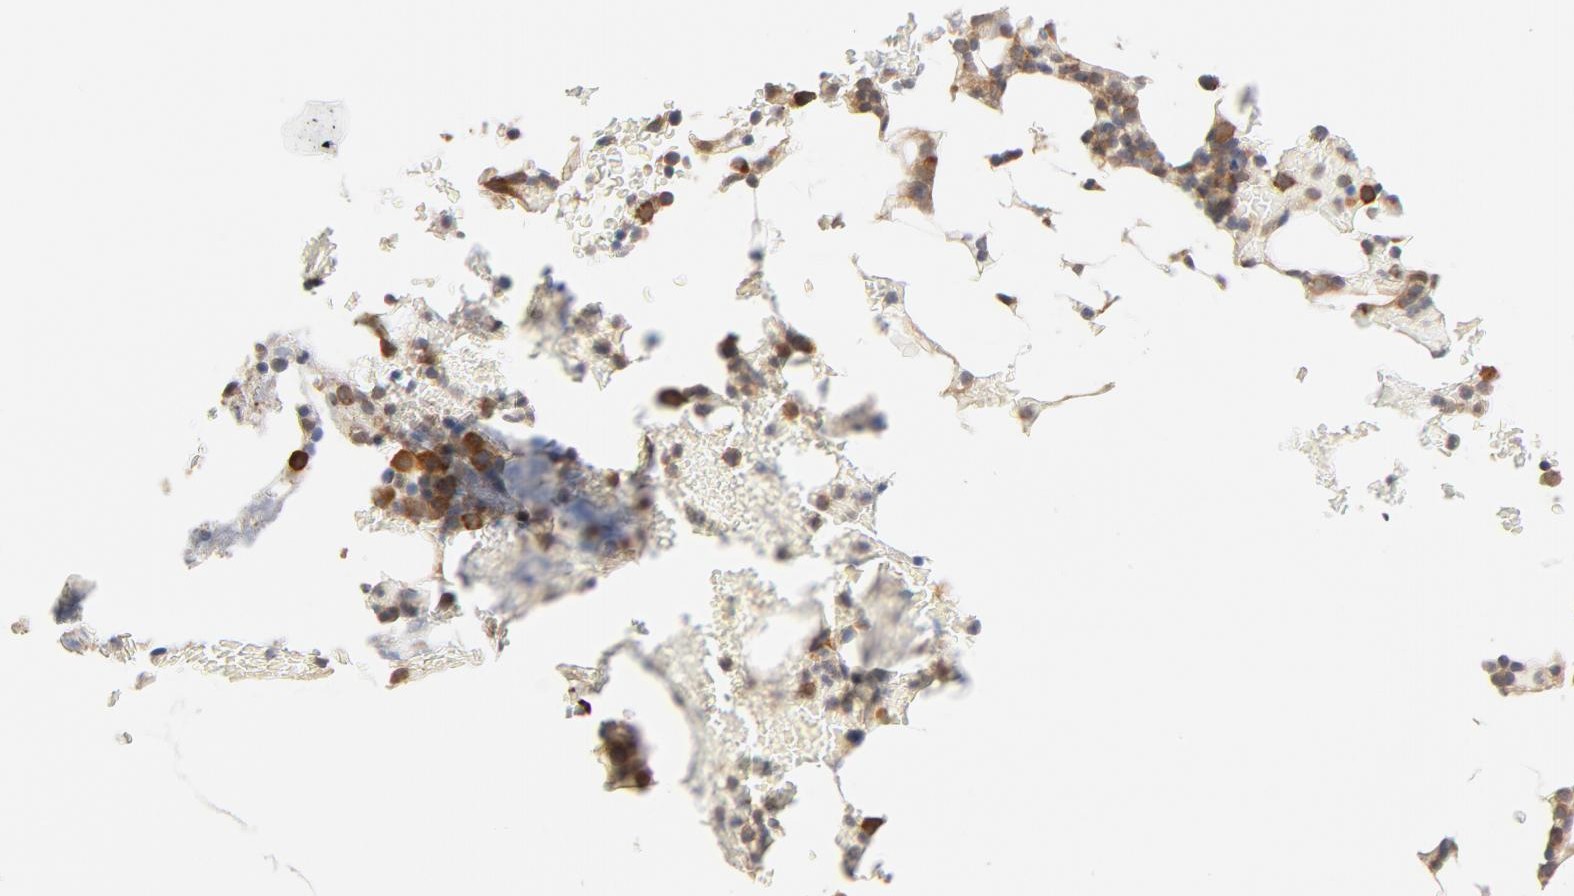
{"staining": {"intensity": "moderate", "quantity": ">75%", "location": "cytoplasmic/membranous"}, "tissue": "bone marrow", "cell_type": "Hematopoietic cells", "image_type": "normal", "snomed": [{"axis": "morphology", "description": "Normal tissue, NOS"}, {"axis": "topography", "description": "Bone marrow"}], "caption": "A high-resolution image shows immunohistochemistry staining of benign bone marrow, which displays moderate cytoplasmic/membranous positivity in approximately >75% of hematopoietic cells.", "gene": "EIF4E", "patient": {"sex": "female", "age": 73}}